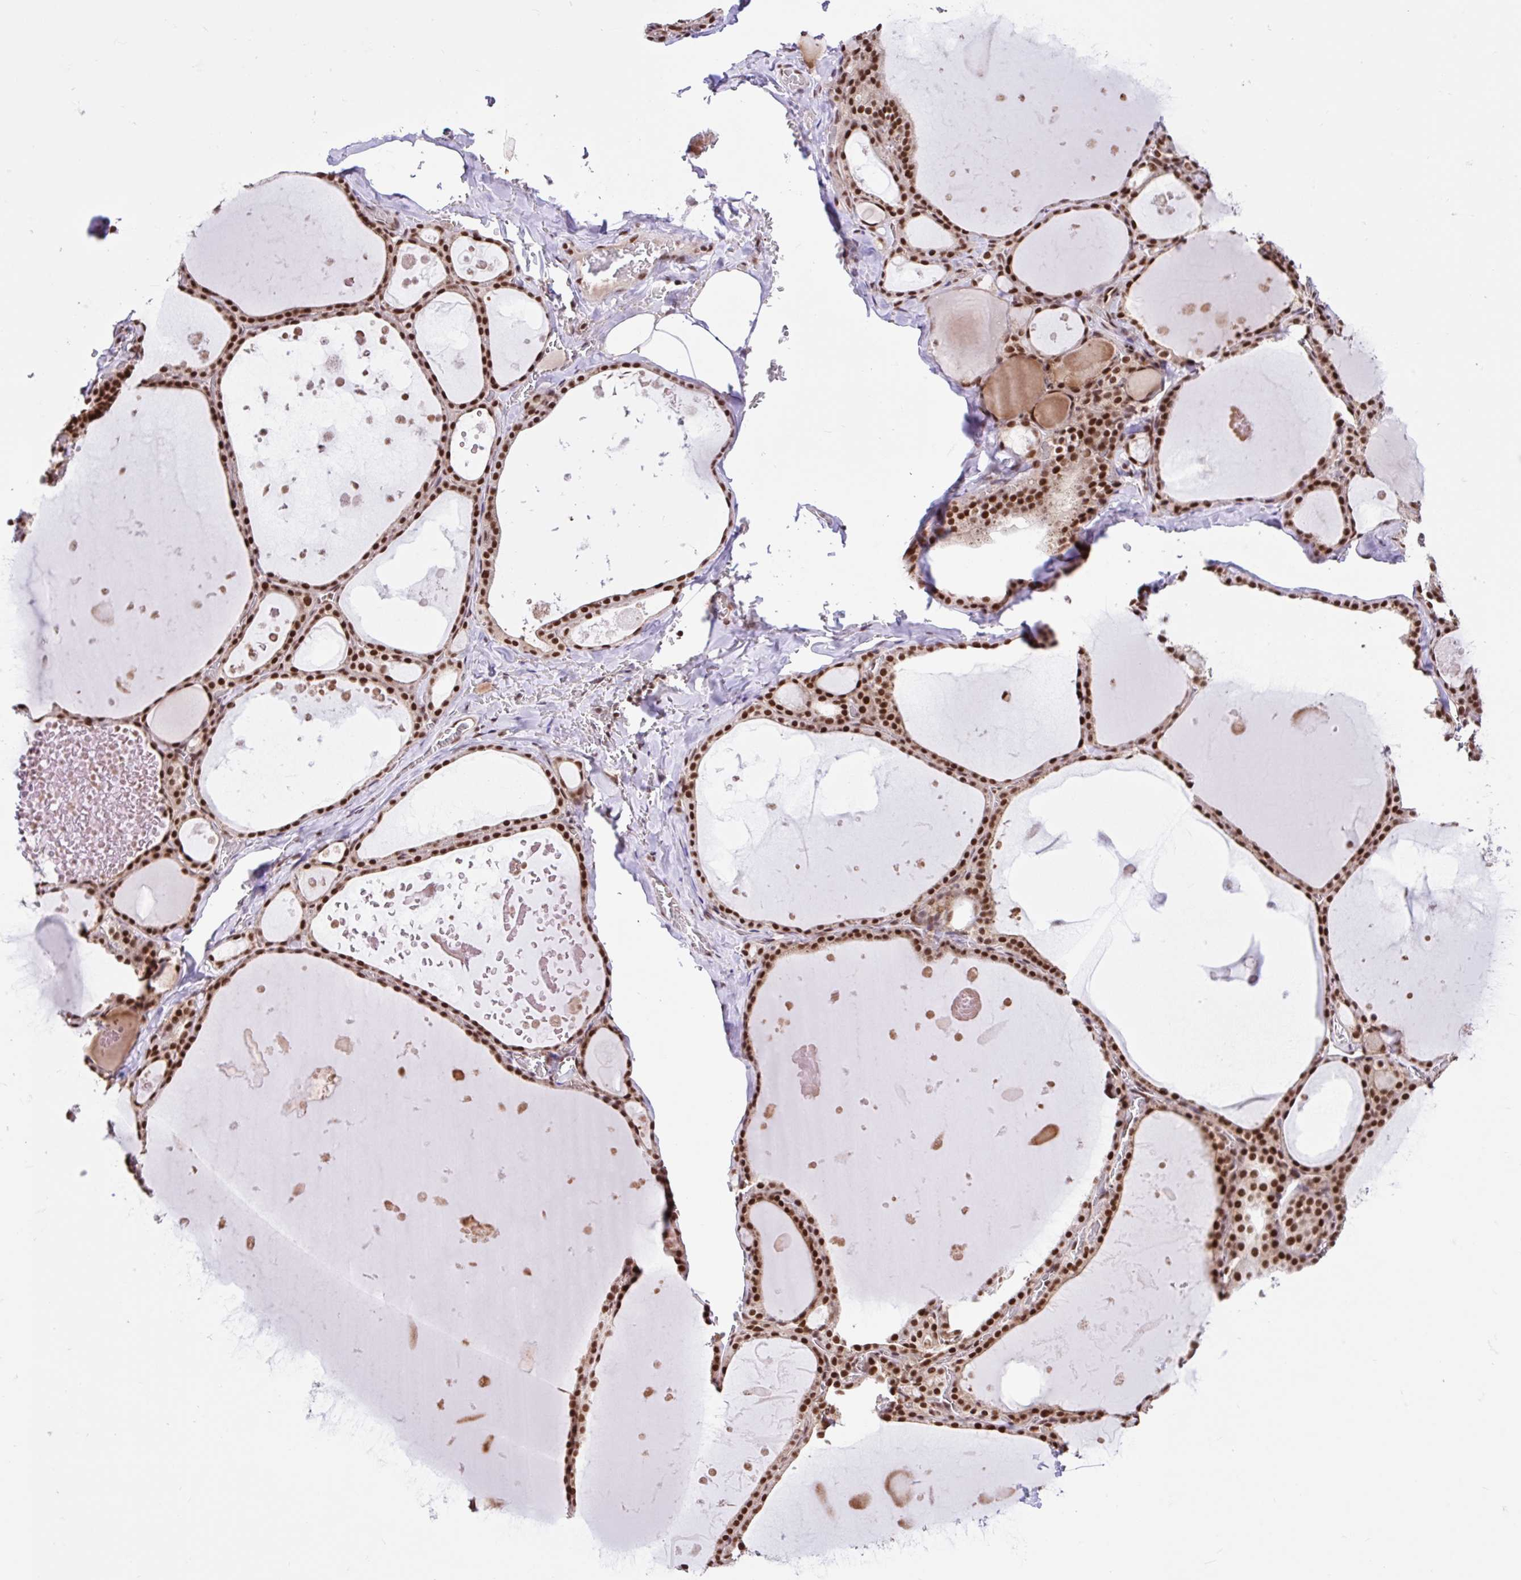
{"staining": {"intensity": "strong", "quantity": ">75%", "location": "nuclear"}, "tissue": "thyroid gland", "cell_type": "Glandular cells", "image_type": "normal", "snomed": [{"axis": "morphology", "description": "Normal tissue, NOS"}, {"axis": "topography", "description": "Thyroid gland"}], "caption": "Immunohistochemical staining of normal human thyroid gland exhibits high levels of strong nuclear positivity in about >75% of glandular cells. Ihc stains the protein in brown and the nuclei are stained blue.", "gene": "CCDC12", "patient": {"sex": "male", "age": 56}}